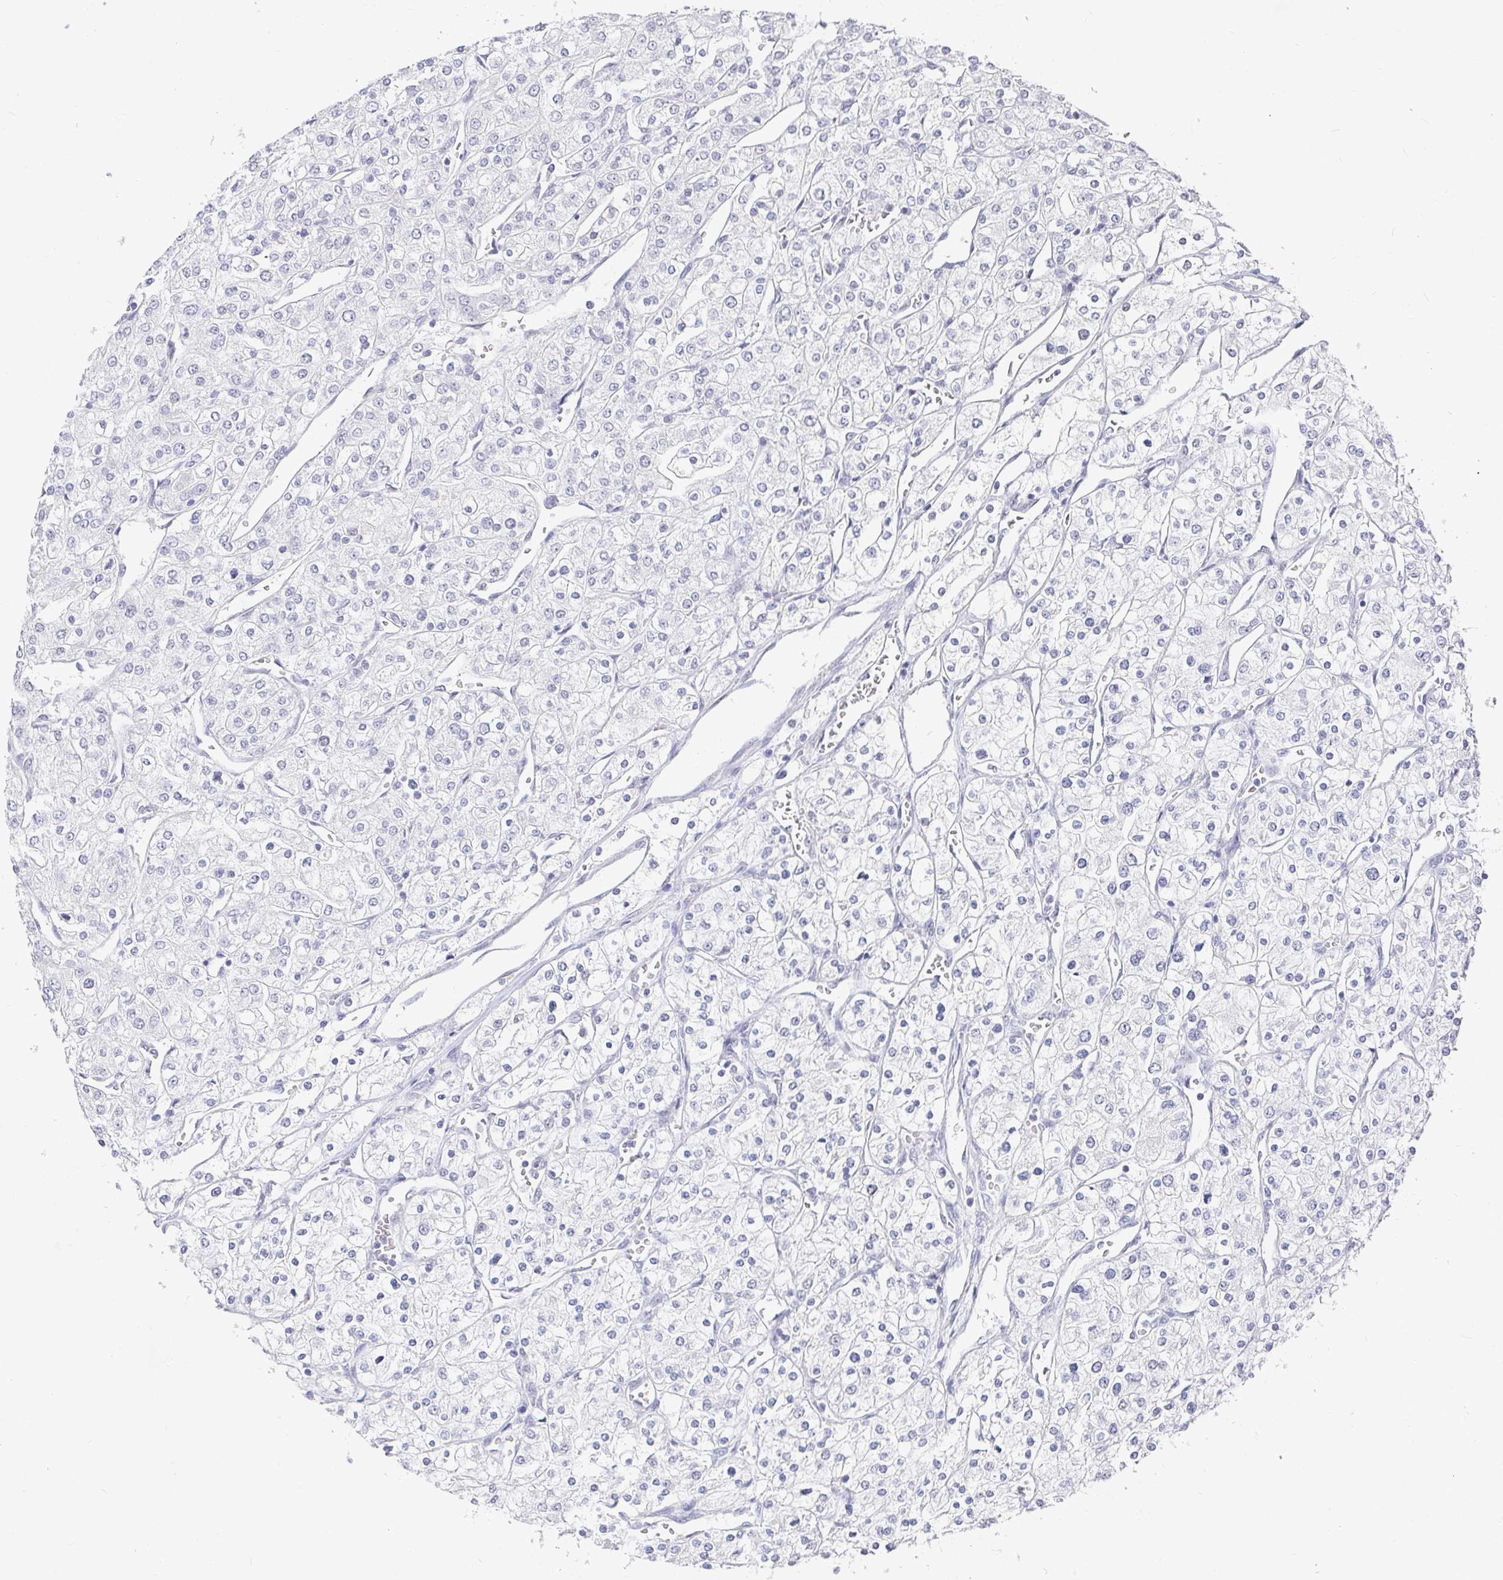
{"staining": {"intensity": "negative", "quantity": "none", "location": "none"}, "tissue": "renal cancer", "cell_type": "Tumor cells", "image_type": "cancer", "snomed": [{"axis": "morphology", "description": "Adenocarcinoma, NOS"}, {"axis": "topography", "description": "Kidney"}], "caption": "This image is of renal cancer (adenocarcinoma) stained with IHC to label a protein in brown with the nuclei are counter-stained blue. There is no staining in tumor cells. (Stains: DAB immunohistochemistry with hematoxylin counter stain, Microscopy: brightfield microscopy at high magnification).", "gene": "RCOR1", "patient": {"sex": "male", "age": 80}}